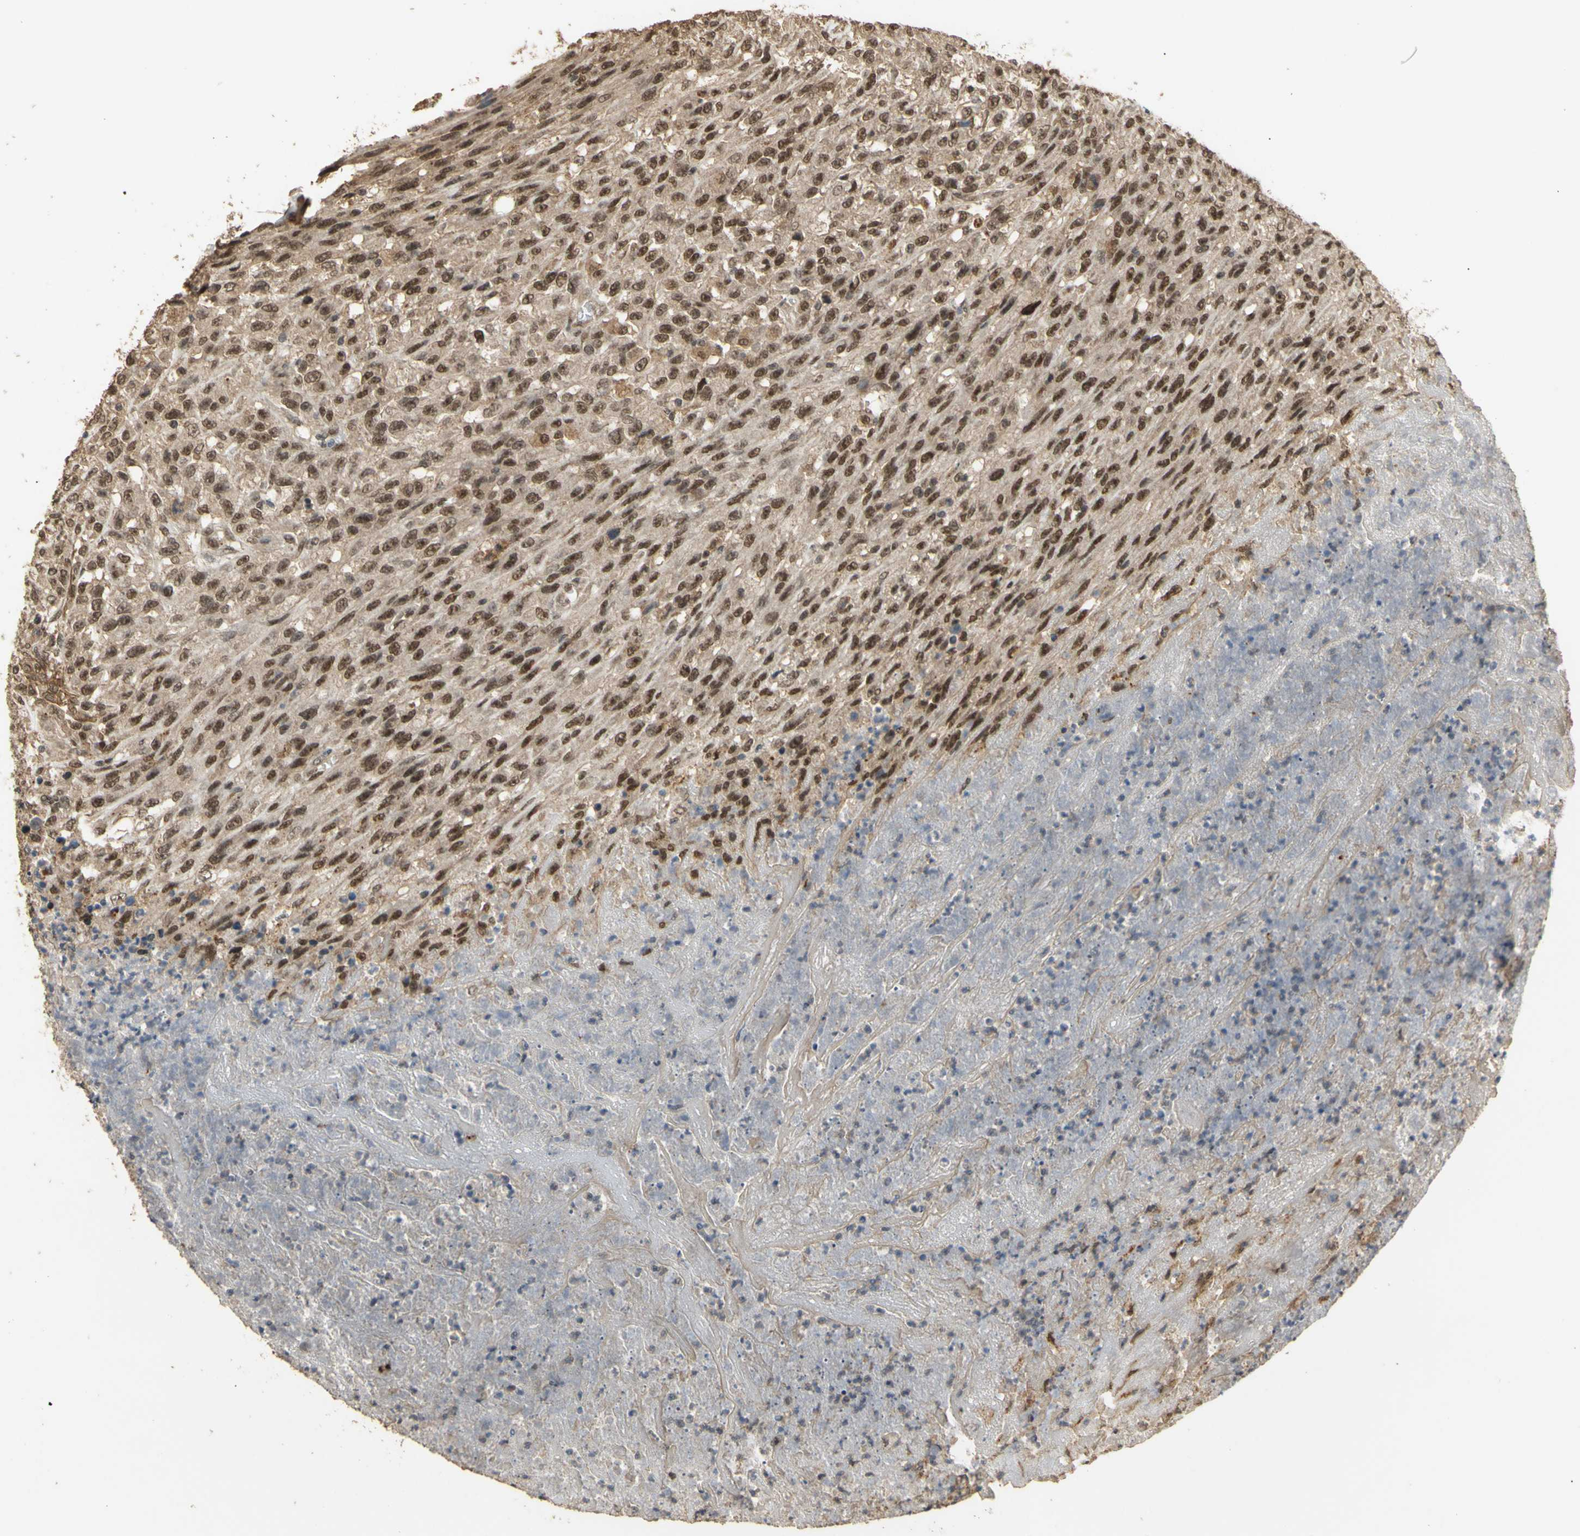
{"staining": {"intensity": "strong", "quantity": ">75%", "location": "cytoplasmic/membranous,nuclear"}, "tissue": "urothelial cancer", "cell_type": "Tumor cells", "image_type": "cancer", "snomed": [{"axis": "morphology", "description": "Urothelial carcinoma, High grade"}, {"axis": "topography", "description": "Urinary bladder"}], "caption": "There is high levels of strong cytoplasmic/membranous and nuclear staining in tumor cells of urothelial cancer, as demonstrated by immunohistochemical staining (brown color).", "gene": "GTF2E2", "patient": {"sex": "male", "age": 66}}